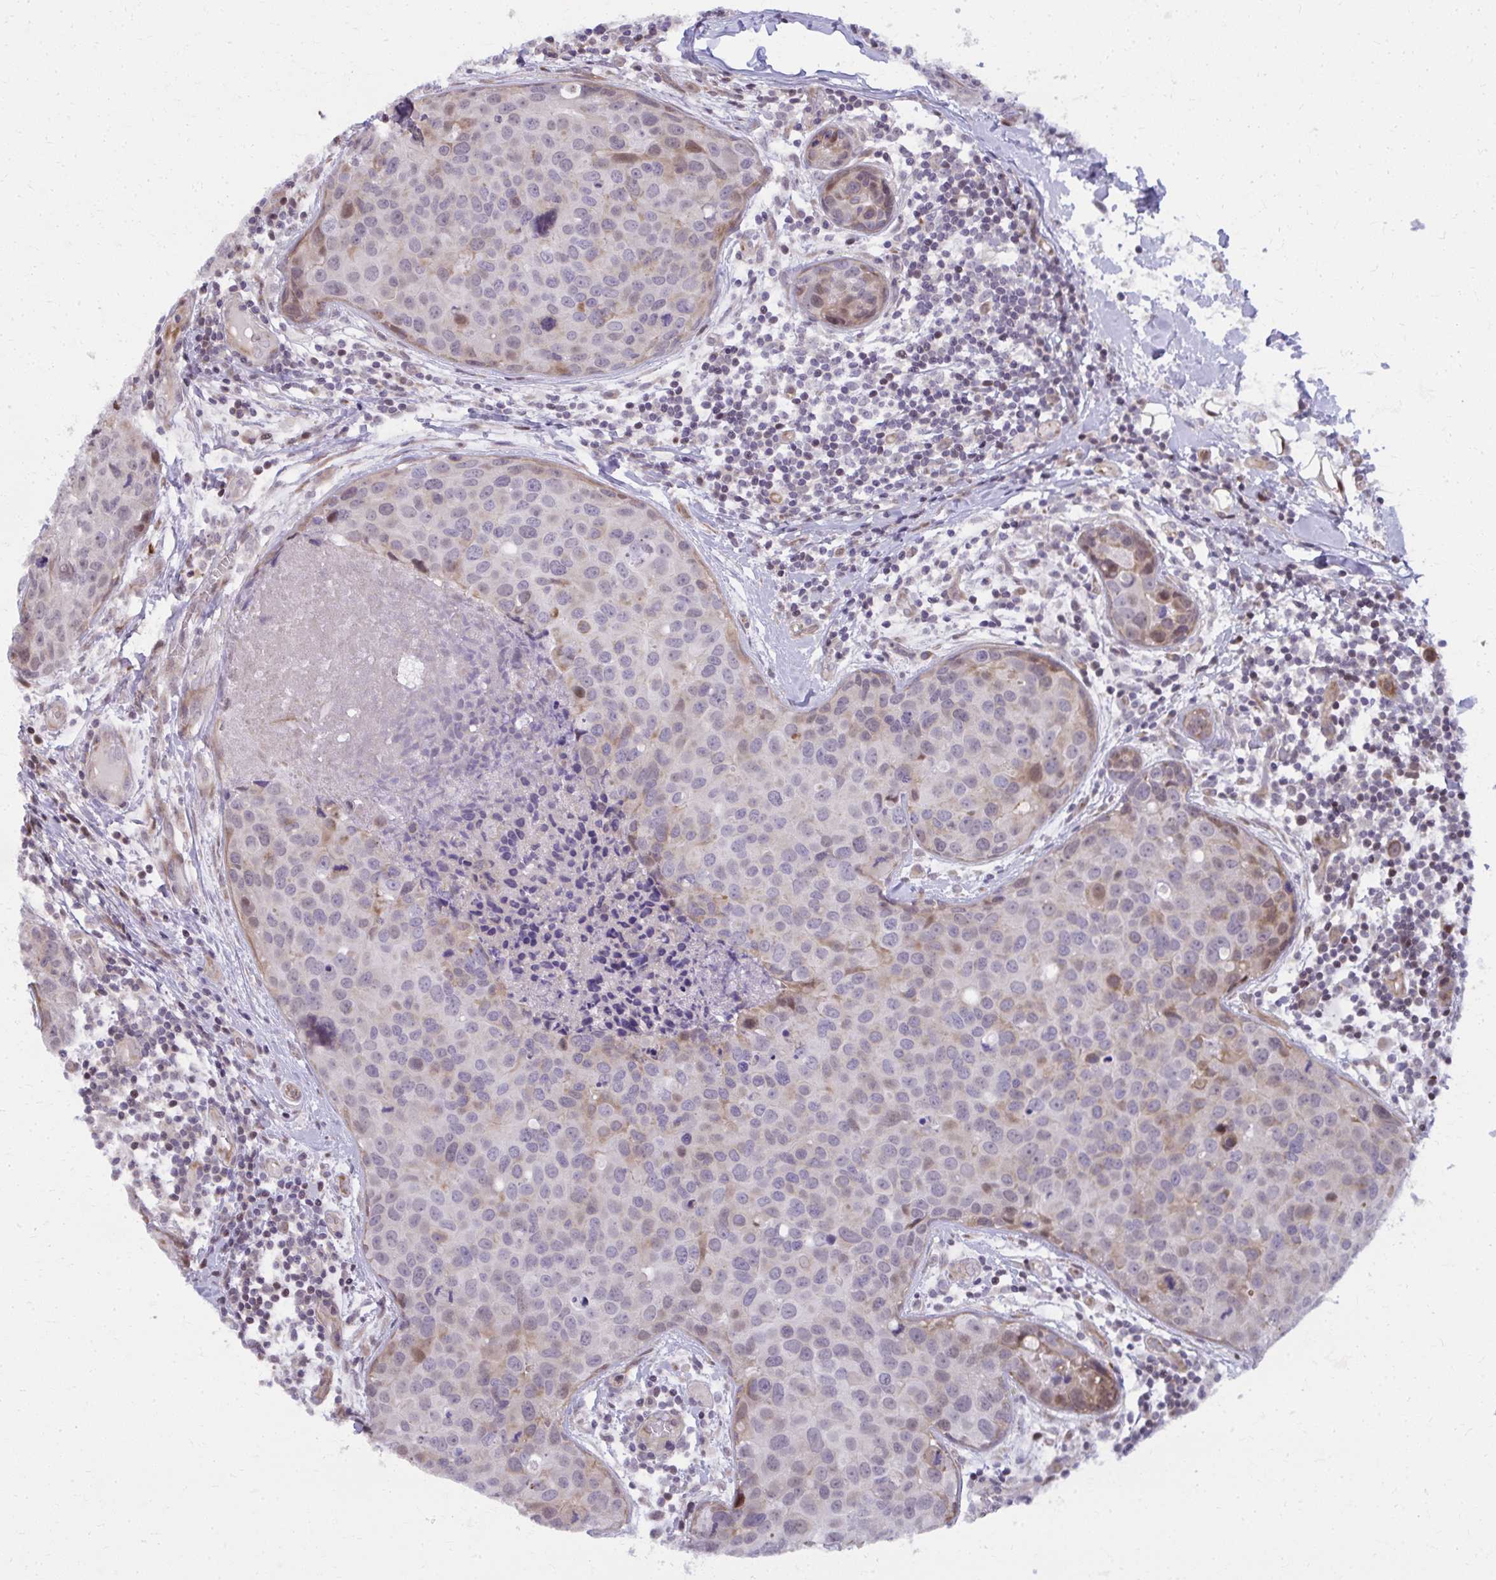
{"staining": {"intensity": "moderate", "quantity": "<25%", "location": "cytoplasmic/membranous,nuclear"}, "tissue": "breast cancer", "cell_type": "Tumor cells", "image_type": "cancer", "snomed": [{"axis": "morphology", "description": "Duct carcinoma"}, {"axis": "topography", "description": "Breast"}], "caption": "Moderate cytoplasmic/membranous and nuclear expression for a protein is present in approximately <25% of tumor cells of breast cancer (infiltrating ductal carcinoma) using immunohistochemistry (IHC).", "gene": "MAF1", "patient": {"sex": "female", "age": 24}}